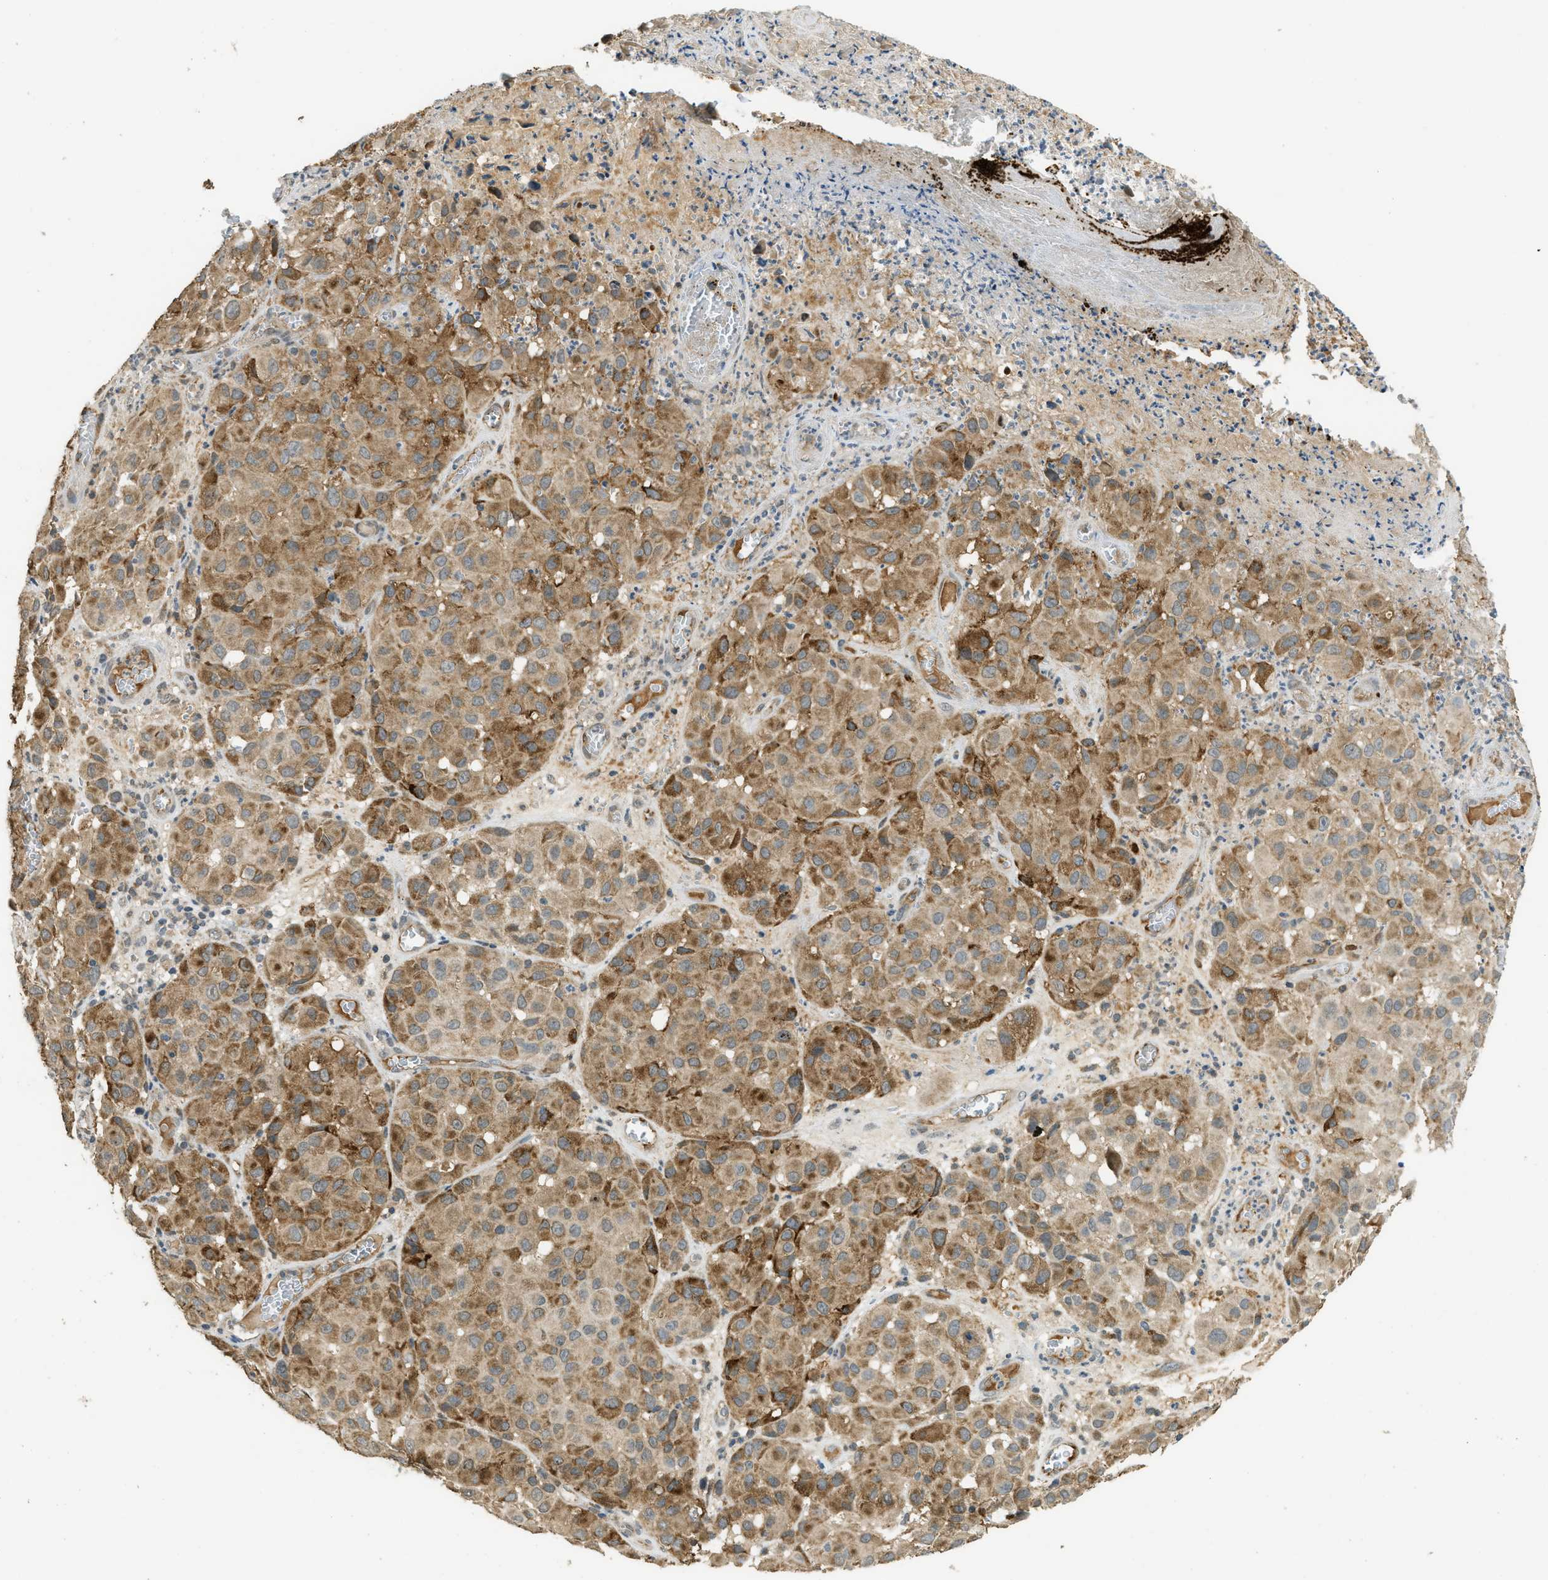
{"staining": {"intensity": "moderate", "quantity": "25%-75%", "location": "cytoplasmic/membranous"}, "tissue": "melanoma", "cell_type": "Tumor cells", "image_type": "cancer", "snomed": [{"axis": "morphology", "description": "Malignant melanoma, NOS"}, {"axis": "topography", "description": "Skin"}], "caption": "There is medium levels of moderate cytoplasmic/membranous positivity in tumor cells of melanoma, as demonstrated by immunohistochemical staining (brown color).", "gene": "IGF2BP2", "patient": {"sex": "female", "age": 21}}